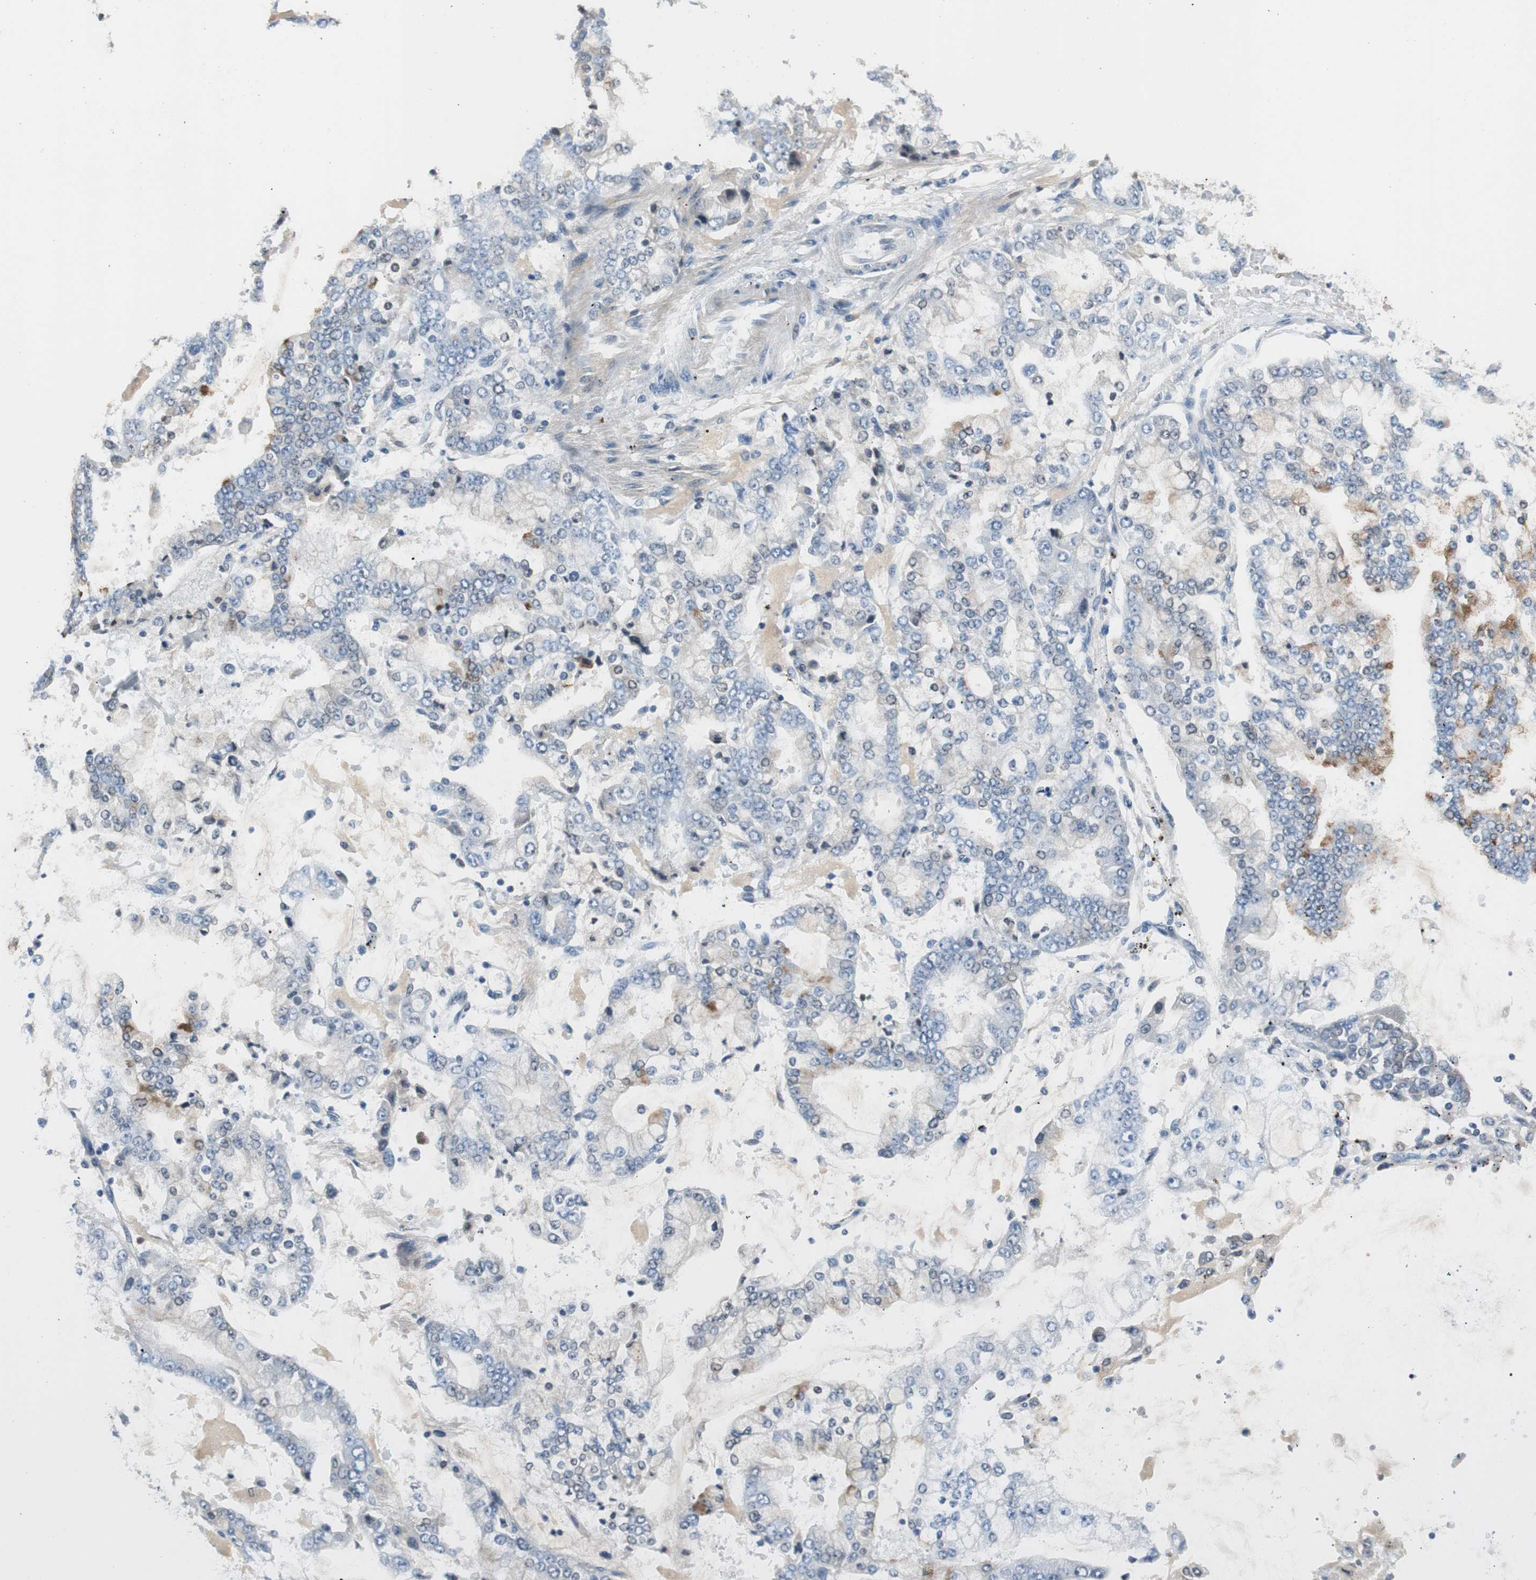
{"staining": {"intensity": "negative", "quantity": "none", "location": "none"}, "tissue": "stomach cancer", "cell_type": "Tumor cells", "image_type": "cancer", "snomed": [{"axis": "morphology", "description": "Adenocarcinoma, NOS"}, {"axis": "topography", "description": "Stomach"}], "caption": "Immunohistochemistry of human adenocarcinoma (stomach) shows no positivity in tumor cells. (Brightfield microscopy of DAB immunohistochemistry at high magnification).", "gene": "SERPINF1", "patient": {"sex": "male", "age": 76}}